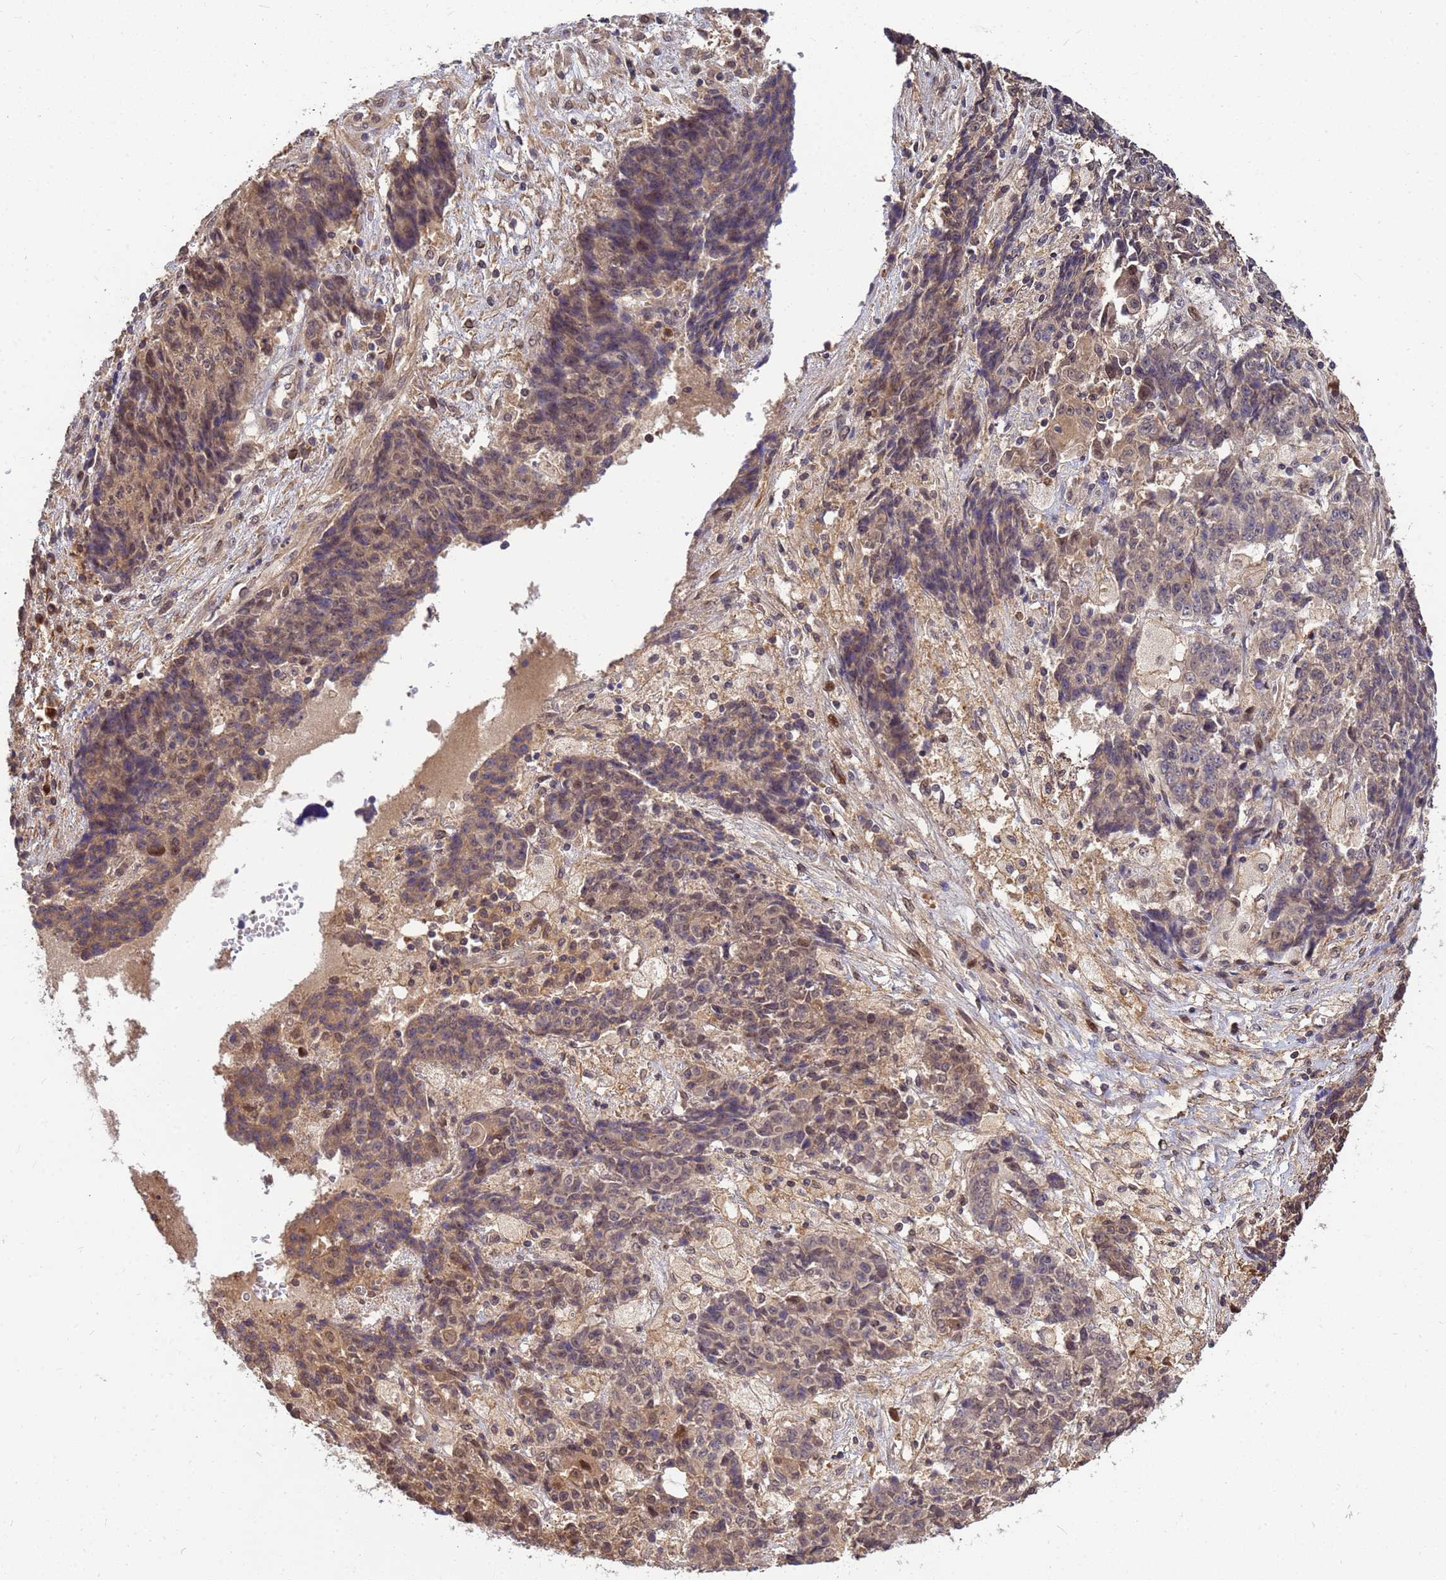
{"staining": {"intensity": "weak", "quantity": ">75%", "location": "cytoplasmic/membranous"}, "tissue": "ovarian cancer", "cell_type": "Tumor cells", "image_type": "cancer", "snomed": [{"axis": "morphology", "description": "Carcinoma, endometroid"}, {"axis": "topography", "description": "Ovary"}], "caption": "A photomicrograph of ovarian endometroid carcinoma stained for a protein displays weak cytoplasmic/membranous brown staining in tumor cells.", "gene": "DUS4L", "patient": {"sex": "female", "age": 42}}